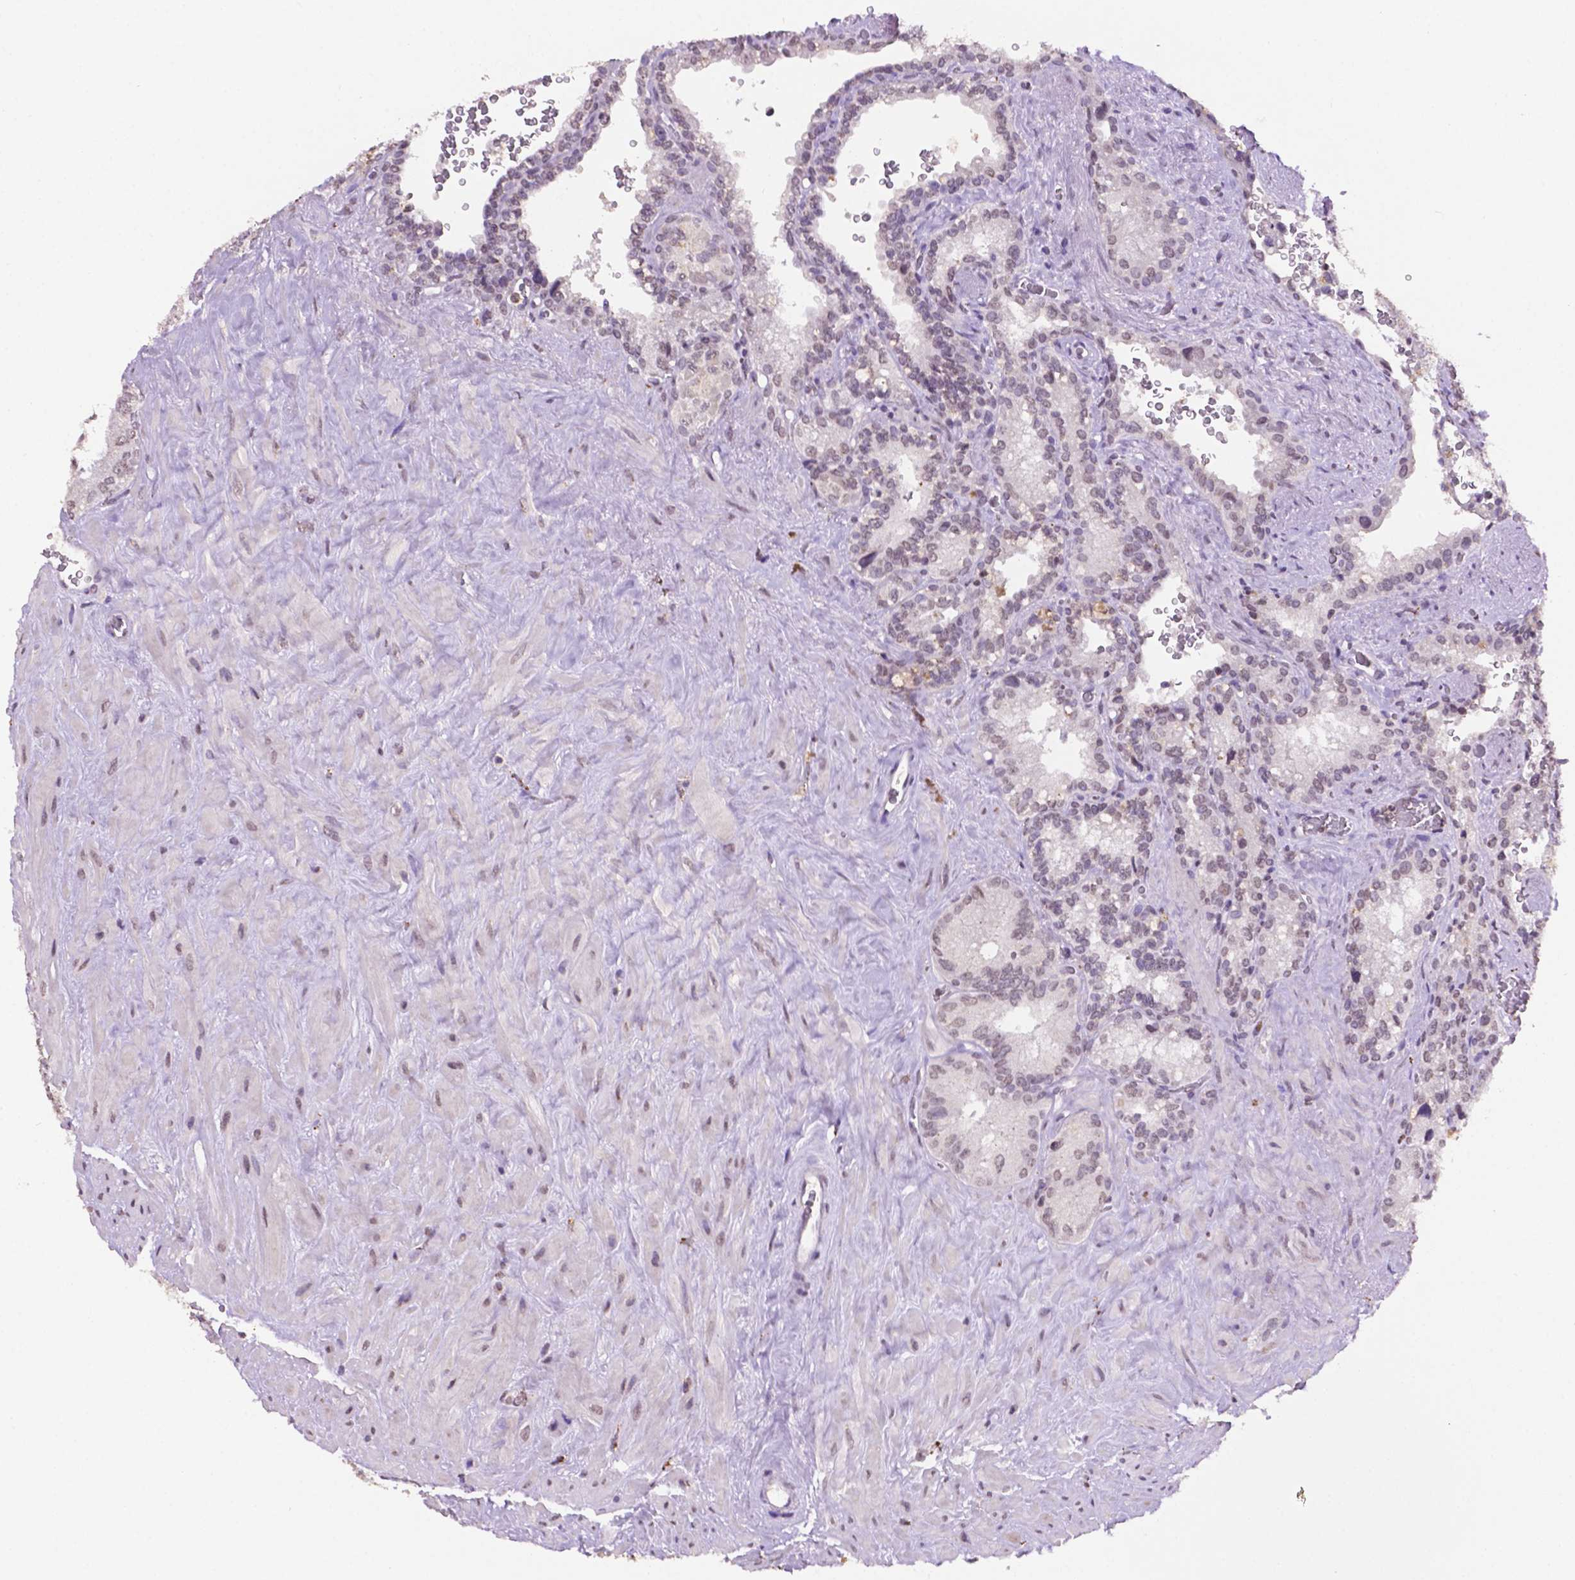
{"staining": {"intensity": "negative", "quantity": "none", "location": "none"}, "tissue": "seminal vesicle", "cell_type": "Glandular cells", "image_type": "normal", "snomed": [{"axis": "morphology", "description": "Normal tissue, NOS"}, {"axis": "topography", "description": "Prostate"}, {"axis": "topography", "description": "Seminal veicle"}], "caption": "IHC of unremarkable human seminal vesicle demonstrates no positivity in glandular cells.", "gene": "PTPN6", "patient": {"sex": "male", "age": 71}}